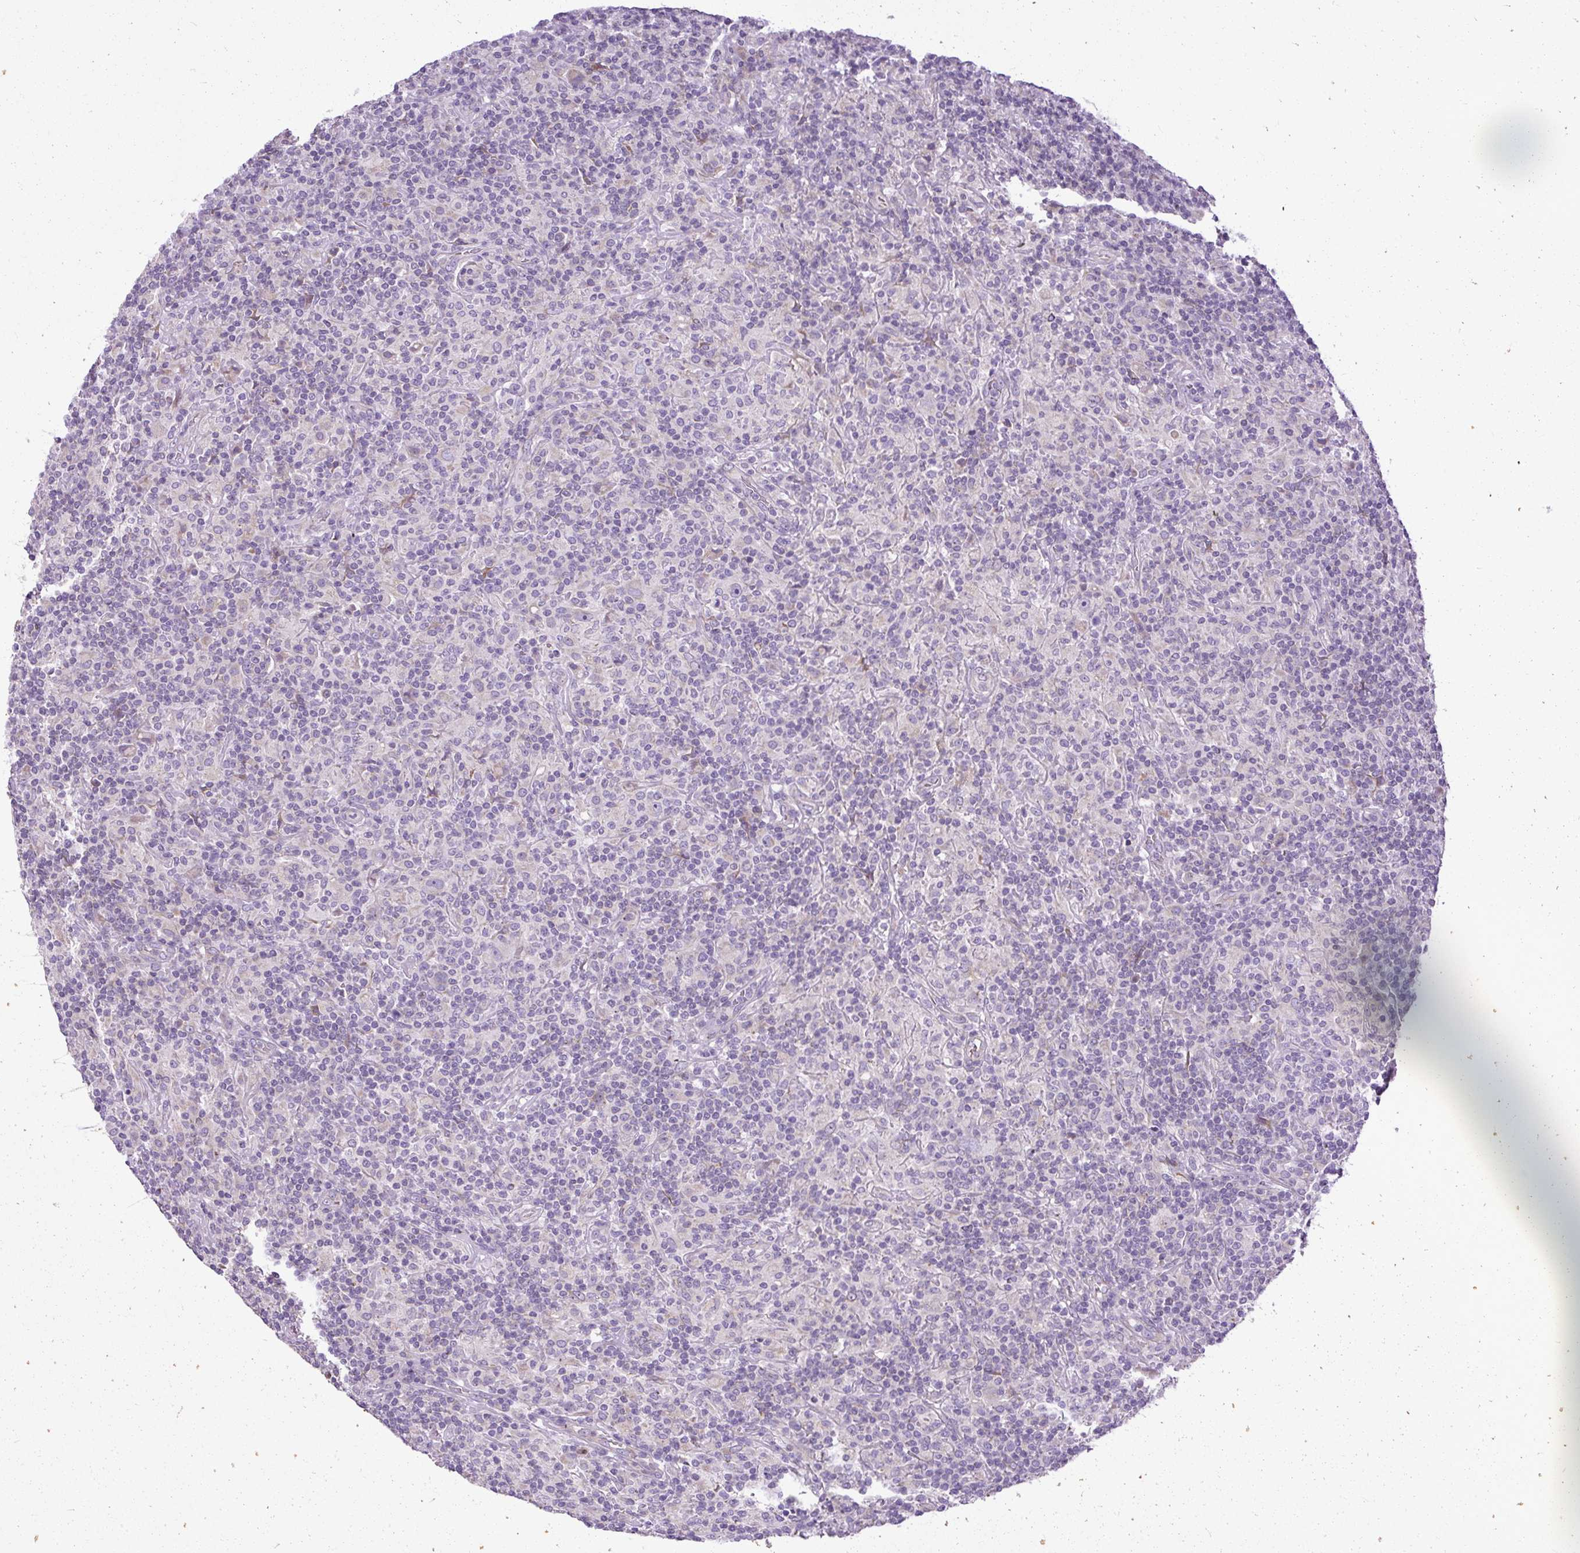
{"staining": {"intensity": "negative", "quantity": "none", "location": "none"}, "tissue": "lymphoma", "cell_type": "Tumor cells", "image_type": "cancer", "snomed": [{"axis": "morphology", "description": "Hodgkin's disease, NOS"}, {"axis": "topography", "description": "Lymph node"}], "caption": "Human Hodgkin's disease stained for a protein using IHC shows no expression in tumor cells.", "gene": "FAM149A", "patient": {"sex": "male", "age": 70}}